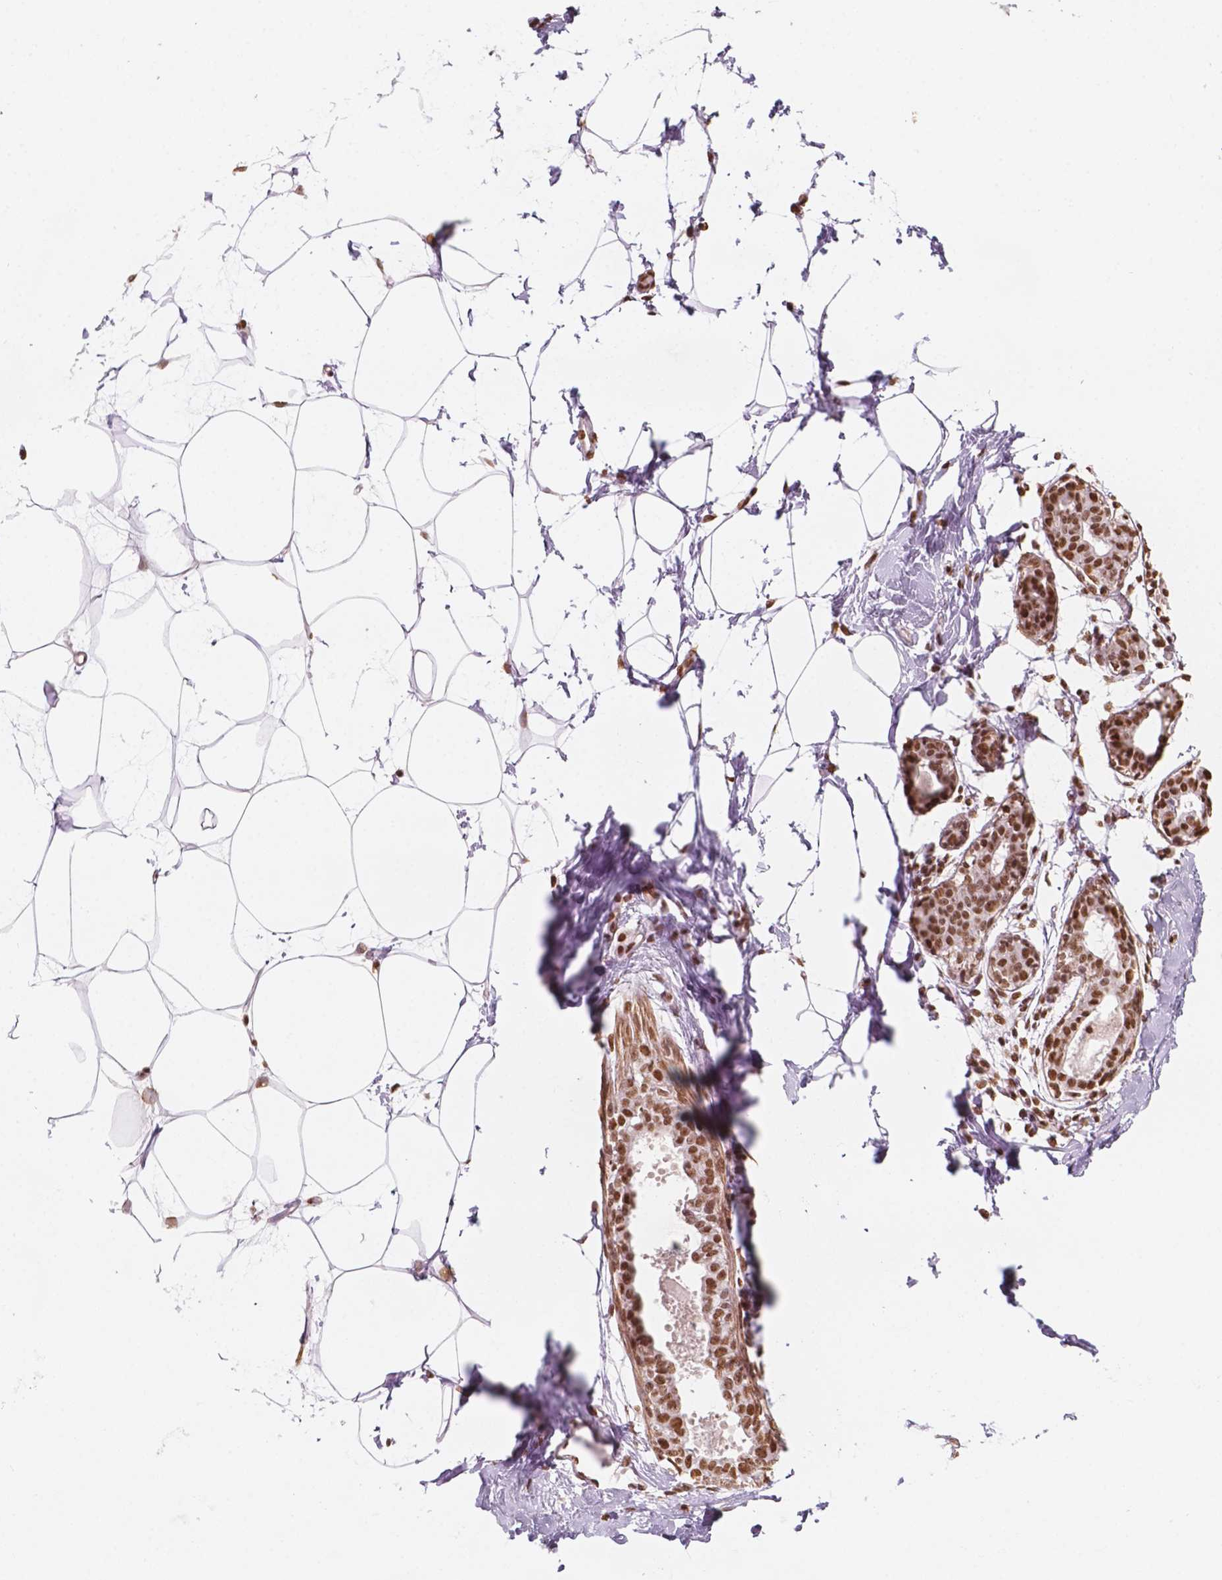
{"staining": {"intensity": "strong", "quantity": ">75%", "location": "nuclear"}, "tissue": "breast", "cell_type": "Adipocytes", "image_type": "normal", "snomed": [{"axis": "morphology", "description": "Normal tissue, NOS"}, {"axis": "topography", "description": "Breast"}], "caption": "IHC of benign human breast shows high levels of strong nuclear positivity in approximately >75% of adipocytes.", "gene": "GTF3C5", "patient": {"sex": "female", "age": 45}}